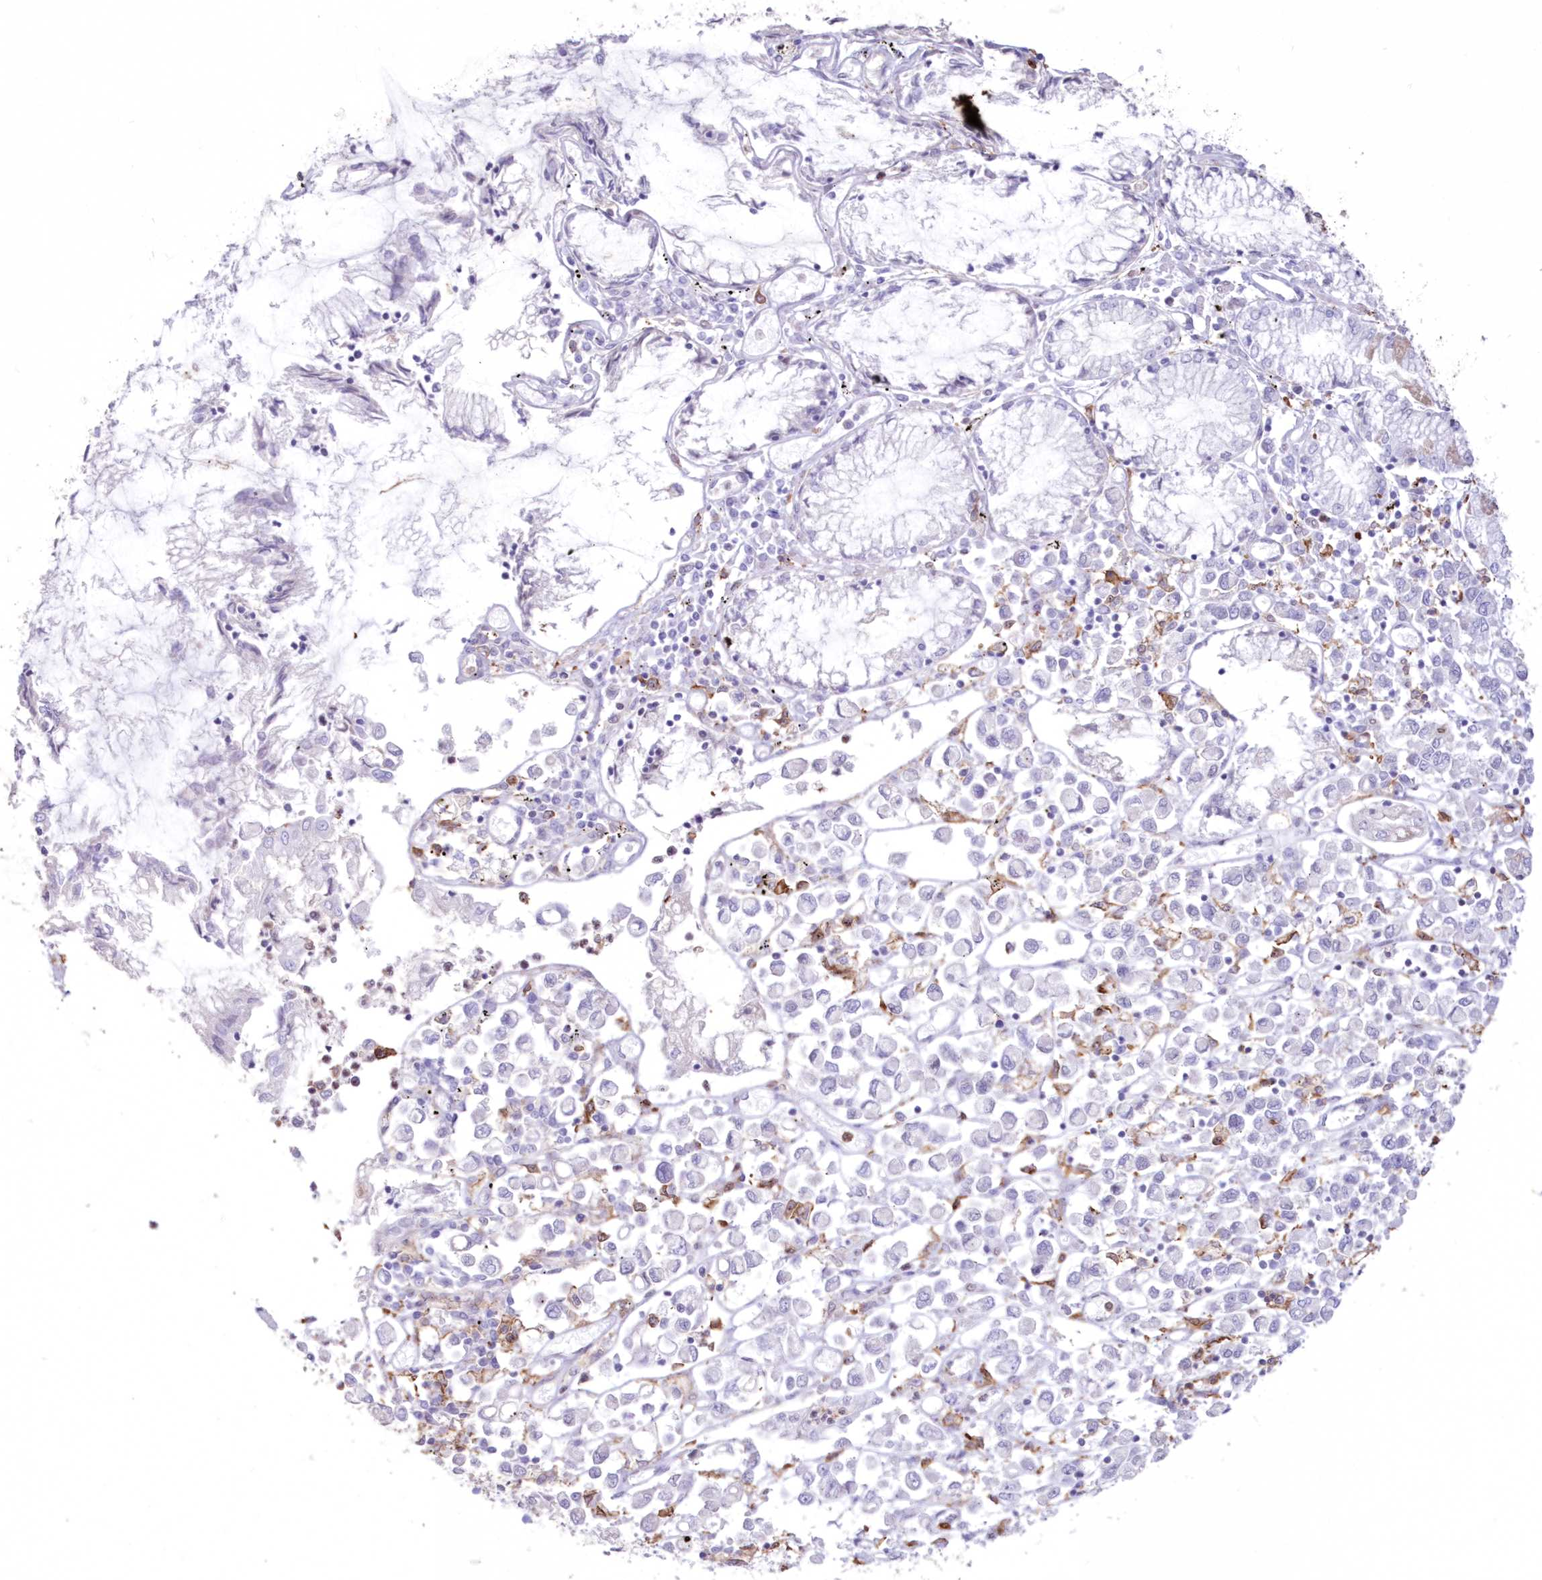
{"staining": {"intensity": "negative", "quantity": "none", "location": "none"}, "tissue": "stomach cancer", "cell_type": "Tumor cells", "image_type": "cancer", "snomed": [{"axis": "morphology", "description": "Adenocarcinoma, NOS"}, {"axis": "topography", "description": "Stomach"}], "caption": "Immunohistochemistry histopathology image of adenocarcinoma (stomach) stained for a protein (brown), which displays no staining in tumor cells.", "gene": "C11orf1", "patient": {"sex": "female", "age": 76}}